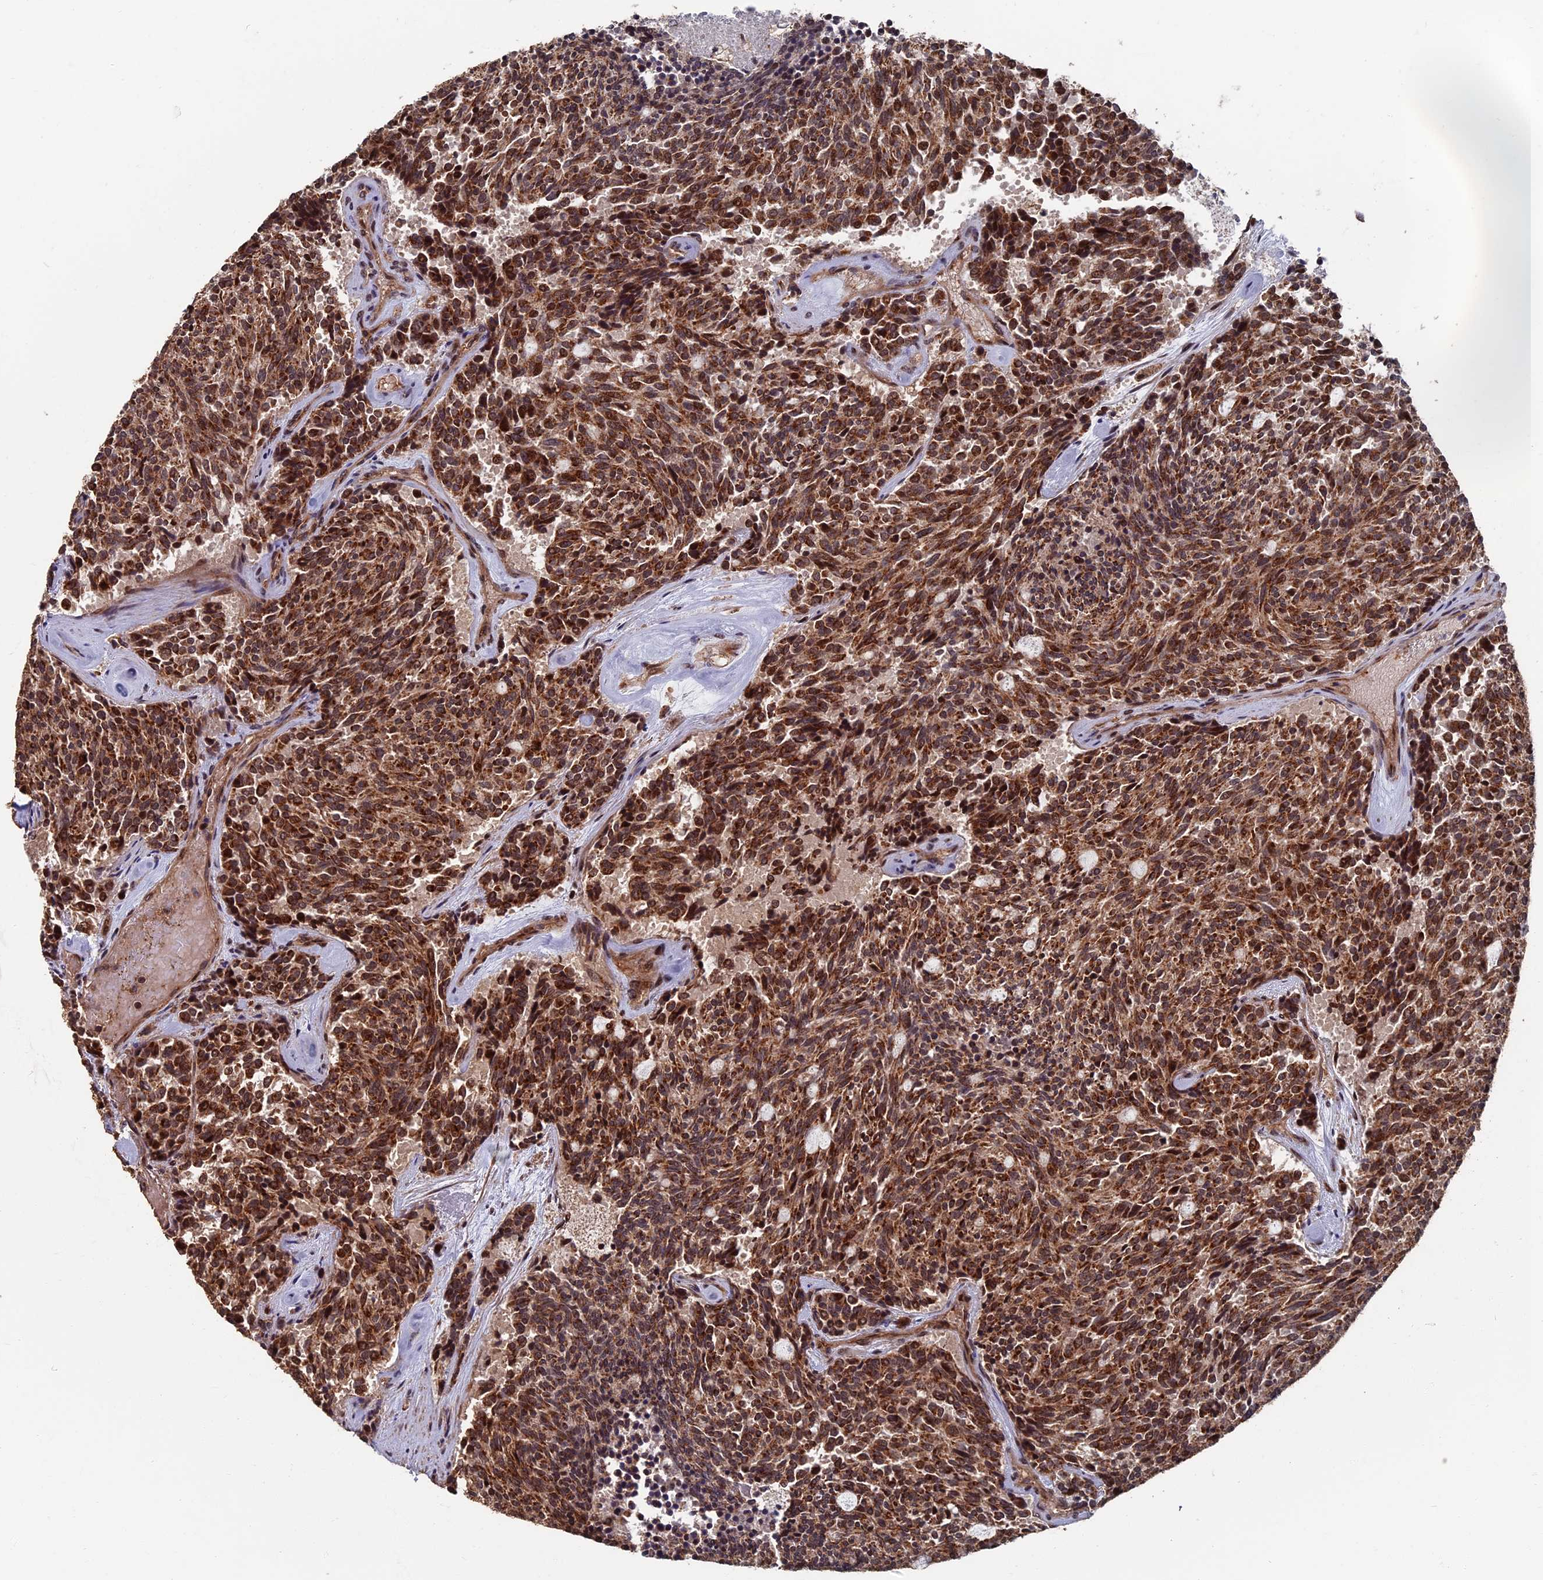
{"staining": {"intensity": "strong", "quantity": ">75%", "location": "cytoplasmic/membranous,nuclear"}, "tissue": "carcinoid", "cell_type": "Tumor cells", "image_type": "cancer", "snomed": [{"axis": "morphology", "description": "Carcinoid, malignant, NOS"}, {"axis": "topography", "description": "Pancreas"}], "caption": "Carcinoid (malignant) was stained to show a protein in brown. There is high levels of strong cytoplasmic/membranous and nuclear positivity in about >75% of tumor cells.", "gene": "RASGRF1", "patient": {"sex": "female", "age": 54}}